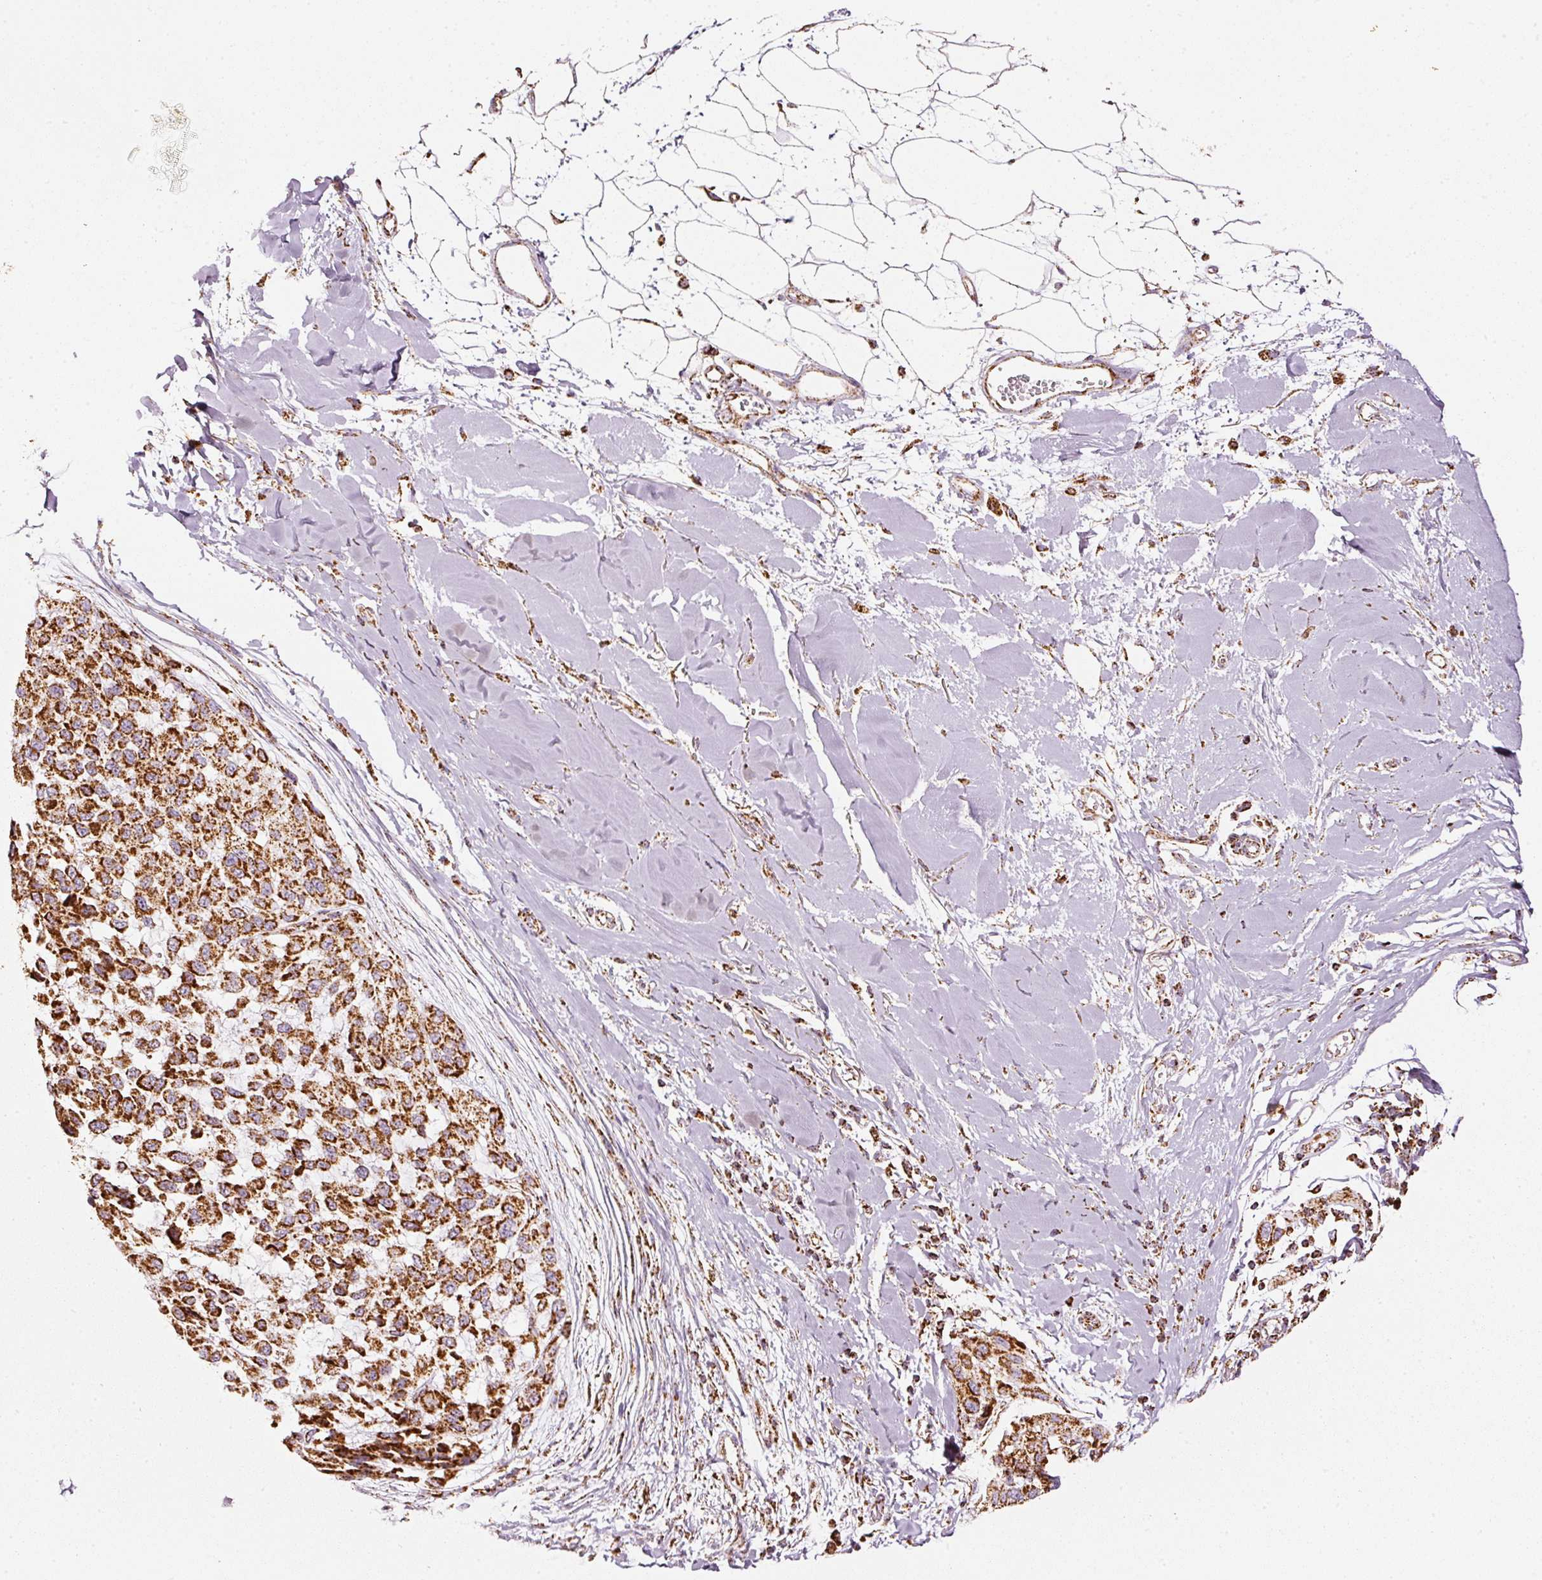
{"staining": {"intensity": "strong", "quantity": ">75%", "location": "cytoplasmic/membranous"}, "tissue": "melanoma", "cell_type": "Tumor cells", "image_type": "cancer", "snomed": [{"axis": "morphology", "description": "Malignant melanoma, NOS"}, {"axis": "topography", "description": "Skin"}], "caption": "This is an image of immunohistochemistry staining of melanoma, which shows strong expression in the cytoplasmic/membranous of tumor cells.", "gene": "UQCRC1", "patient": {"sex": "male", "age": 62}}